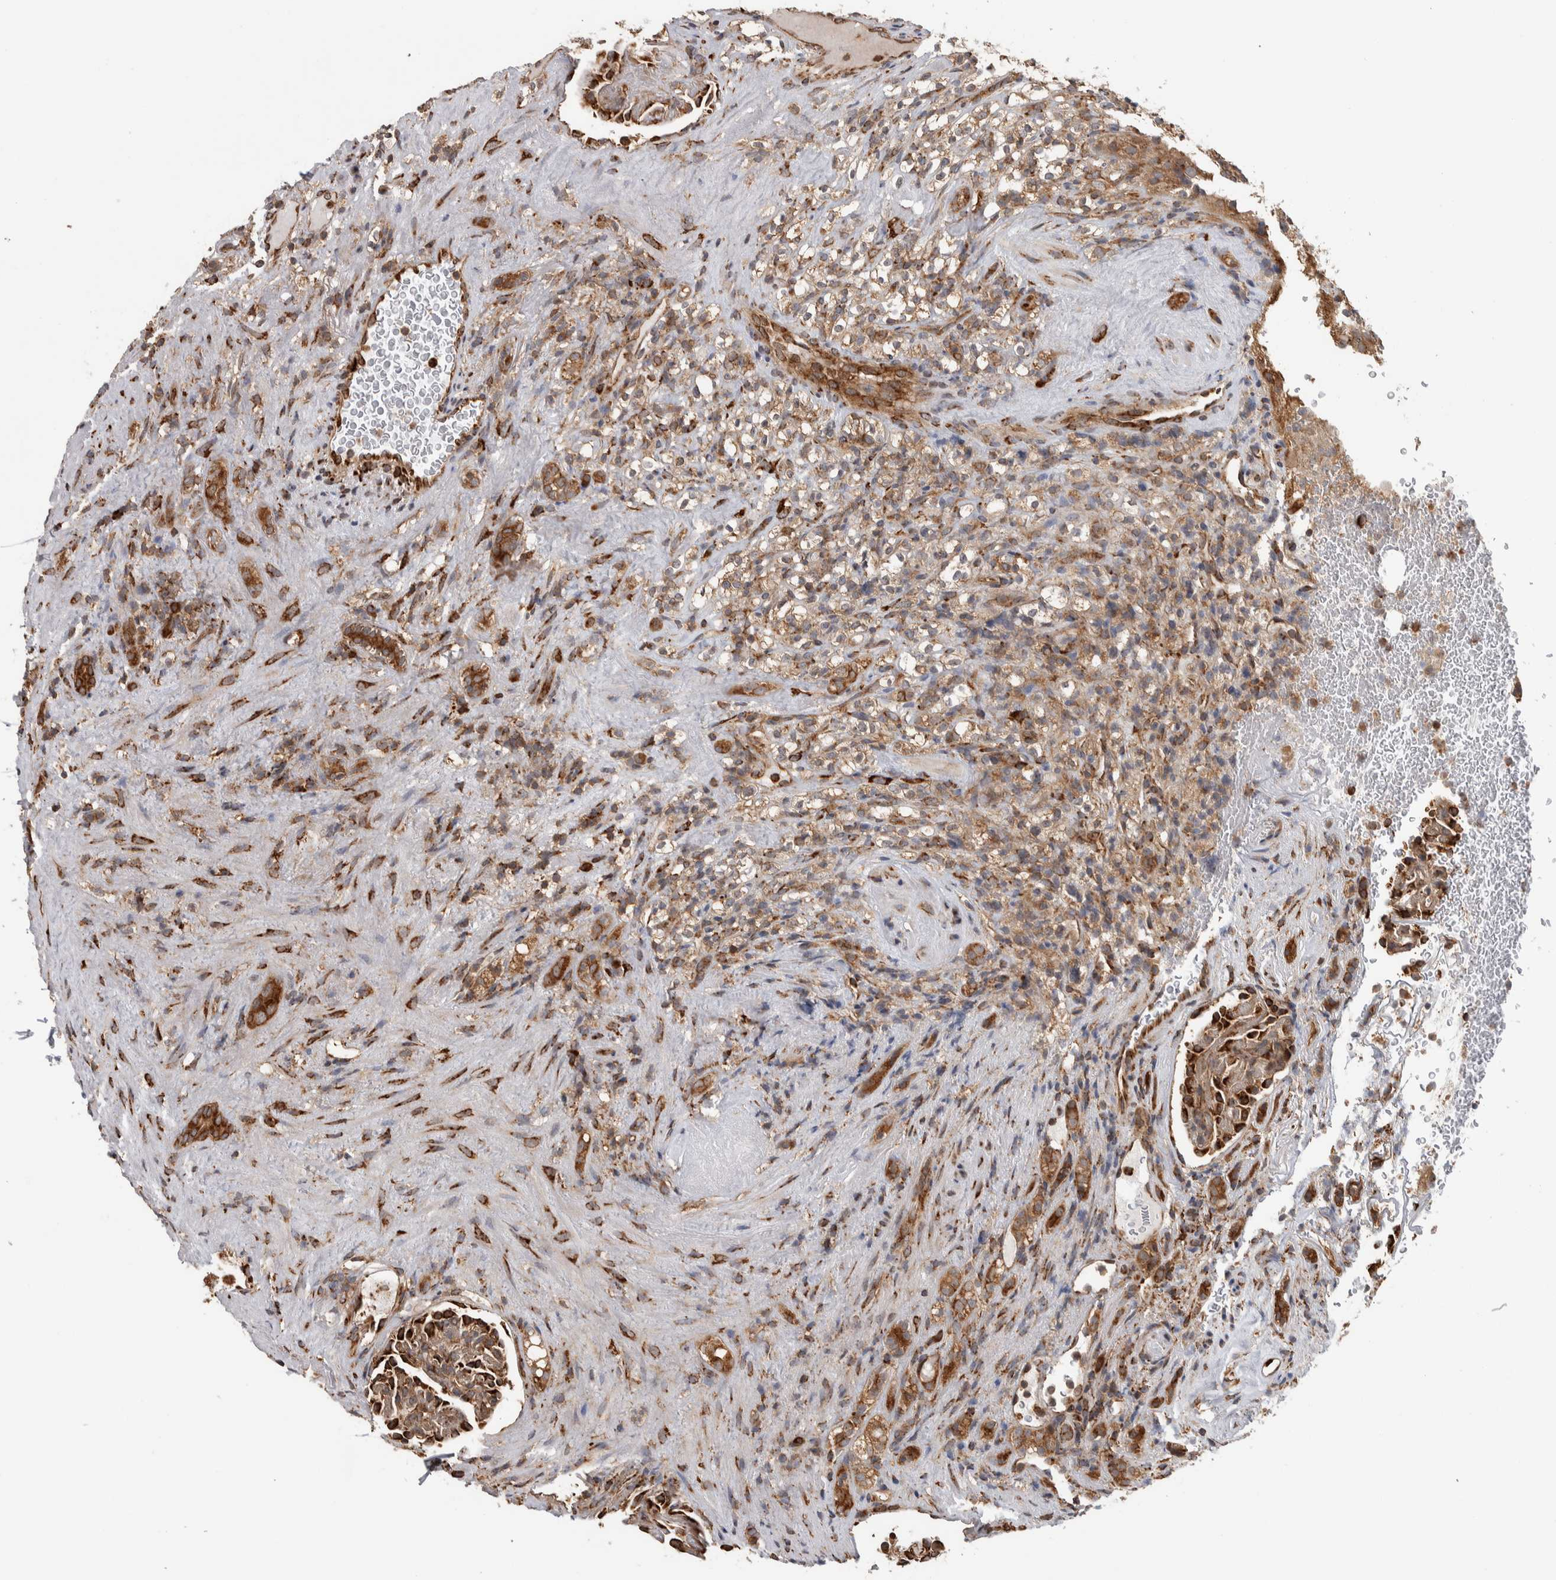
{"staining": {"intensity": "moderate", "quantity": ">75%", "location": "cytoplasmic/membranous"}, "tissue": "renal cancer", "cell_type": "Tumor cells", "image_type": "cancer", "snomed": [{"axis": "morphology", "description": "Normal tissue, NOS"}, {"axis": "morphology", "description": "Adenocarcinoma, NOS"}, {"axis": "topography", "description": "Kidney"}], "caption": "Immunohistochemical staining of human adenocarcinoma (renal) exhibits medium levels of moderate cytoplasmic/membranous protein positivity in about >75% of tumor cells.", "gene": "EIF3H", "patient": {"sex": "female", "age": 72}}